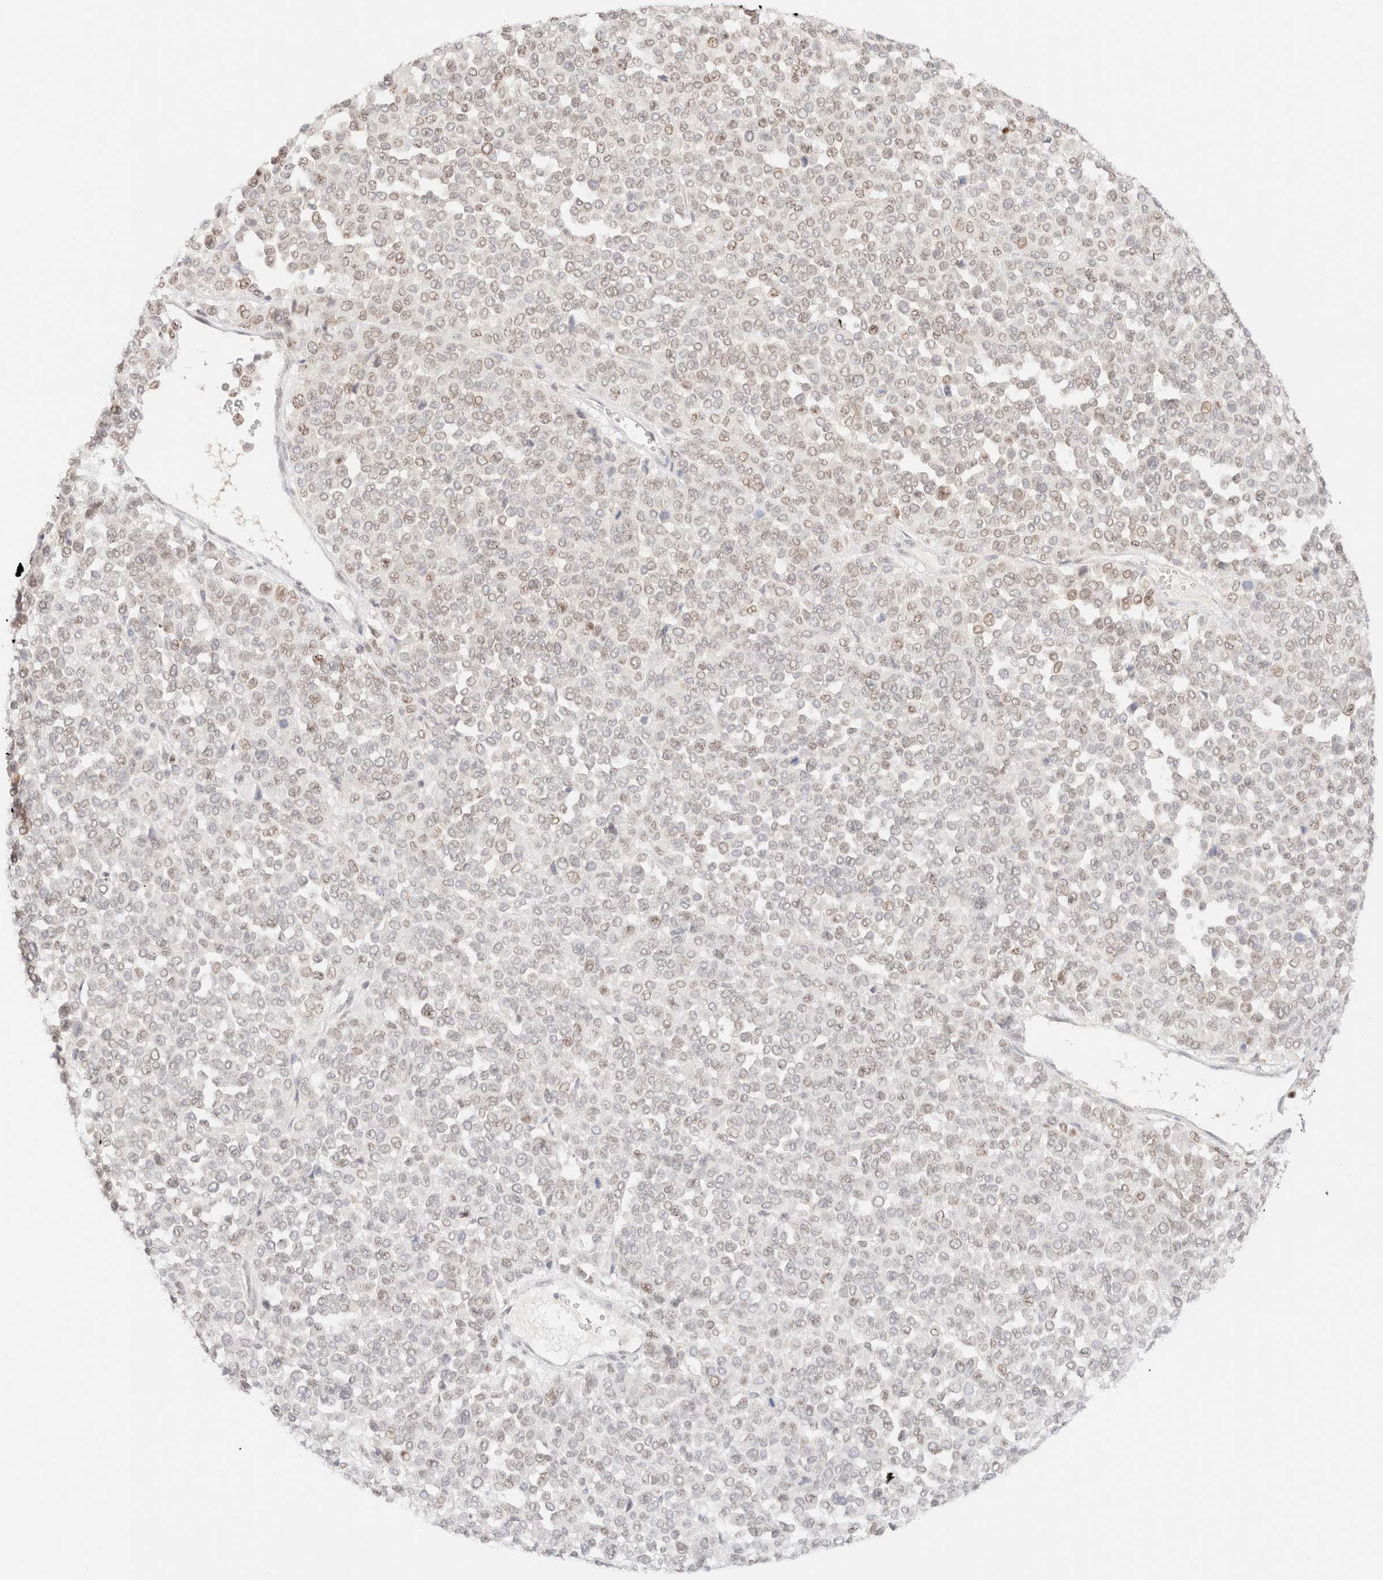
{"staining": {"intensity": "weak", "quantity": "<25%", "location": "nuclear"}, "tissue": "melanoma", "cell_type": "Tumor cells", "image_type": "cancer", "snomed": [{"axis": "morphology", "description": "Malignant melanoma, Metastatic site"}, {"axis": "topography", "description": "Pancreas"}], "caption": "Immunohistochemistry (IHC) of human malignant melanoma (metastatic site) exhibits no expression in tumor cells.", "gene": "ZNF770", "patient": {"sex": "female", "age": 30}}